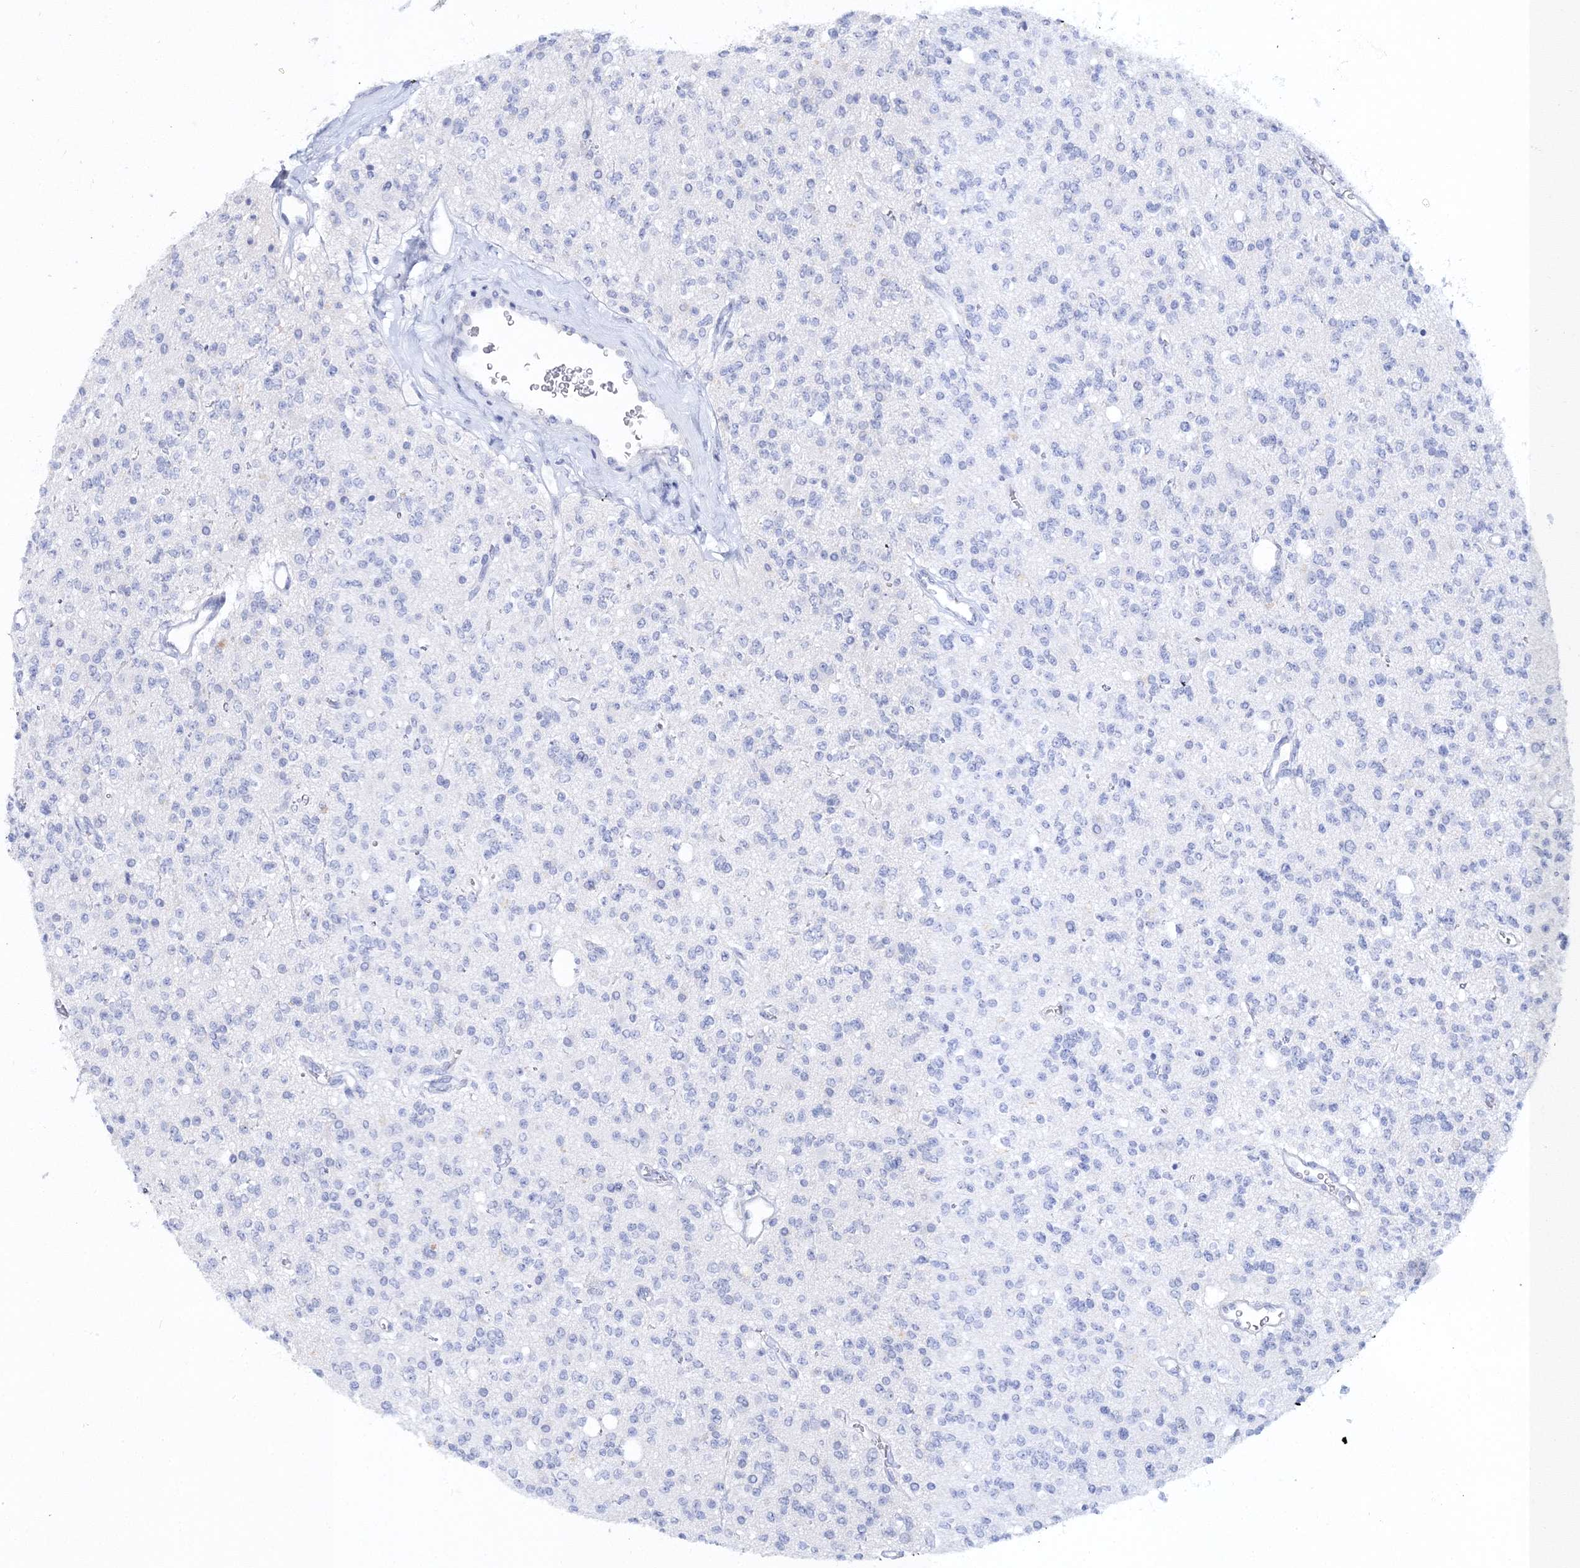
{"staining": {"intensity": "negative", "quantity": "none", "location": "none"}, "tissue": "glioma", "cell_type": "Tumor cells", "image_type": "cancer", "snomed": [{"axis": "morphology", "description": "Glioma, malignant, High grade"}, {"axis": "topography", "description": "Brain"}], "caption": "Immunohistochemistry (IHC) histopathology image of human high-grade glioma (malignant) stained for a protein (brown), which displays no expression in tumor cells.", "gene": "MYOZ2", "patient": {"sex": "male", "age": 34}}